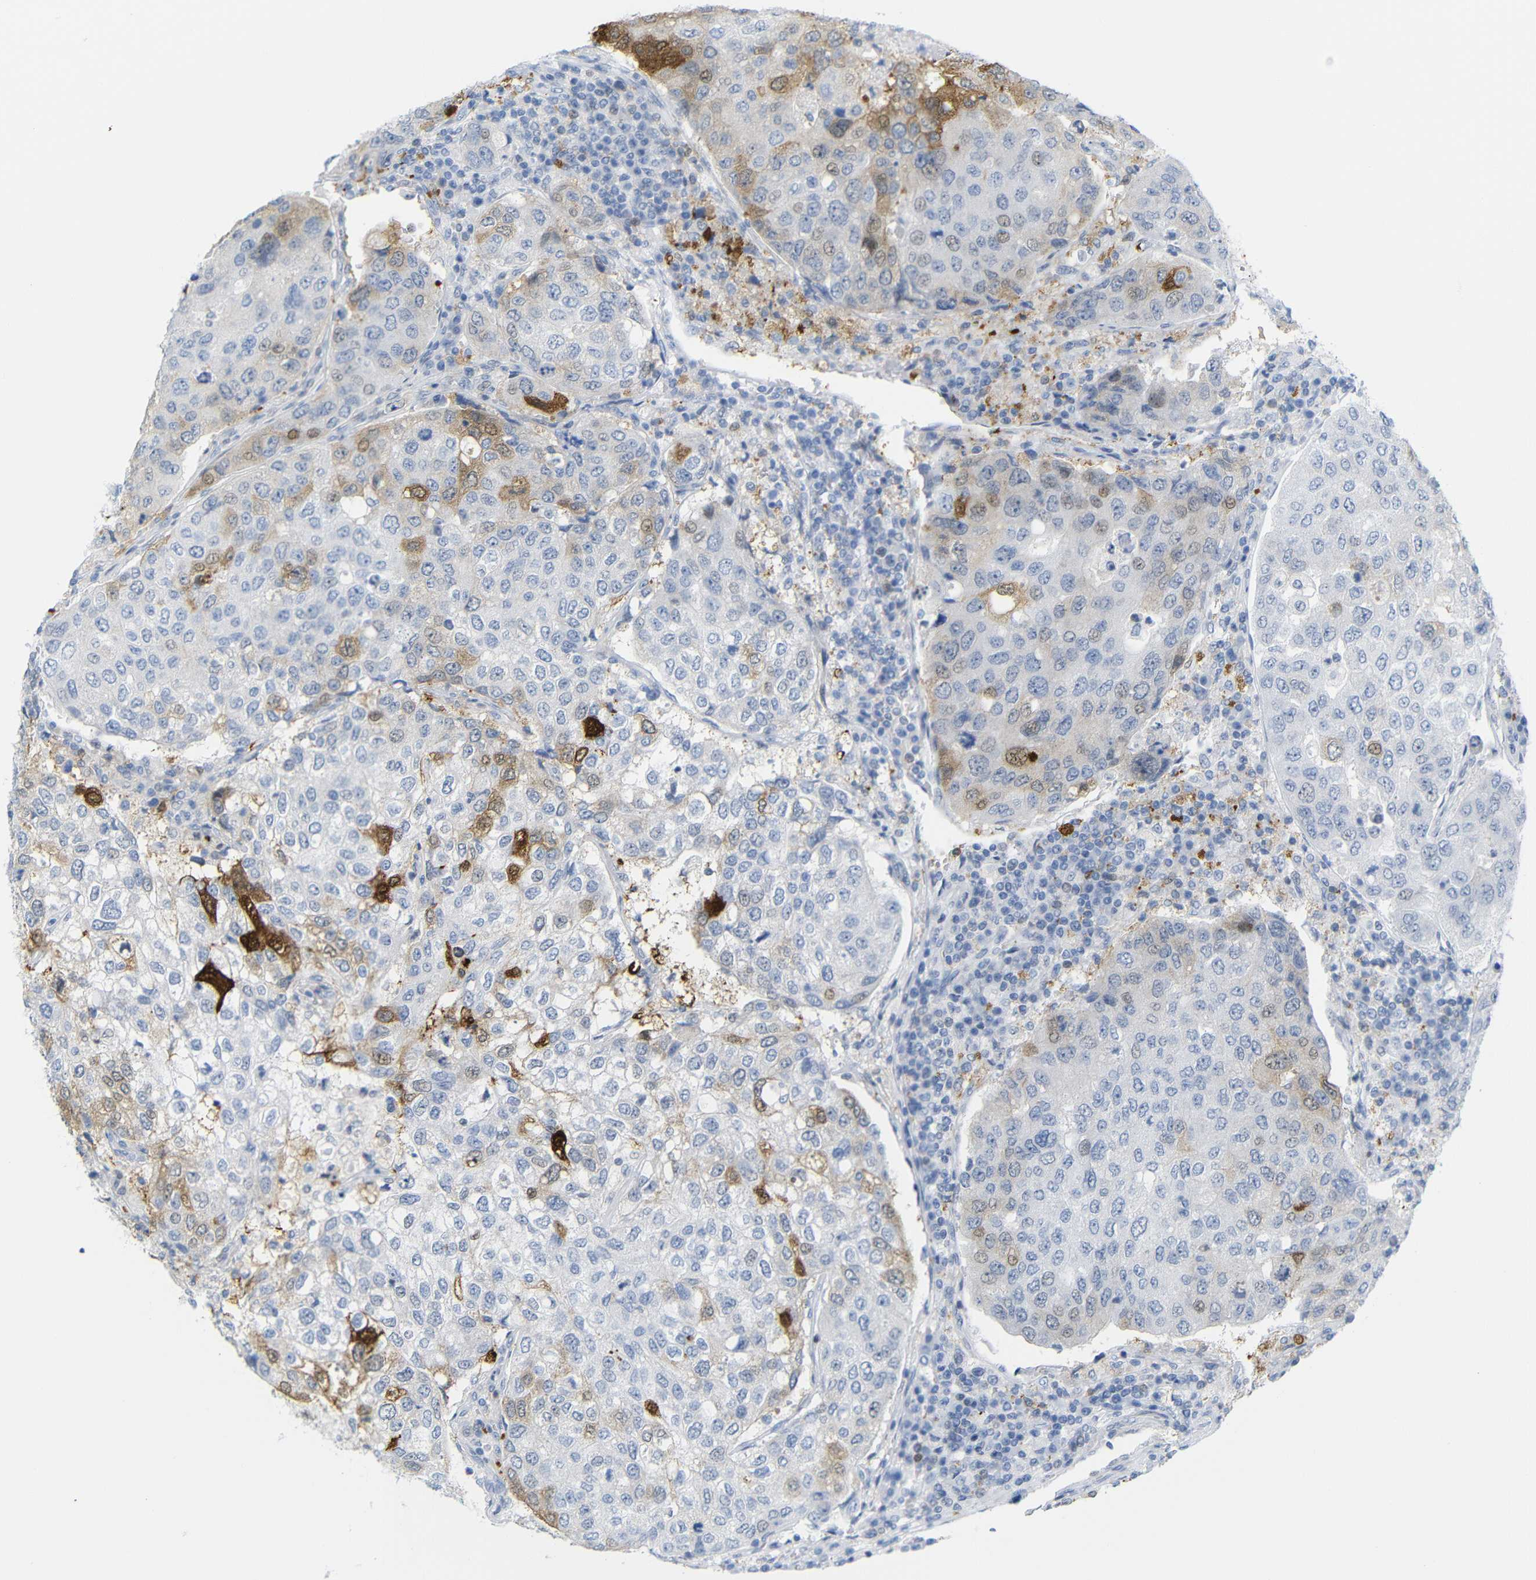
{"staining": {"intensity": "moderate", "quantity": "<25%", "location": "cytoplasmic/membranous,nuclear"}, "tissue": "urothelial cancer", "cell_type": "Tumor cells", "image_type": "cancer", "snomed": [{"axis": "morphology", "description": "Urothelial carcinoma, High grade"}, {"axis": "topography", "description": "Lymph node"}, {"axis": "topography", "description": "Urinary bladder"}], "caption": "IHC image of human urothelial cancer stained for a protein (brown), which exhibits low levels of moderate cytoplasmic/membranous and nuclear staining in about <25% of tumor cells.", "gene": "MT1A", "patient": {"sex": "male", "age": 51}}